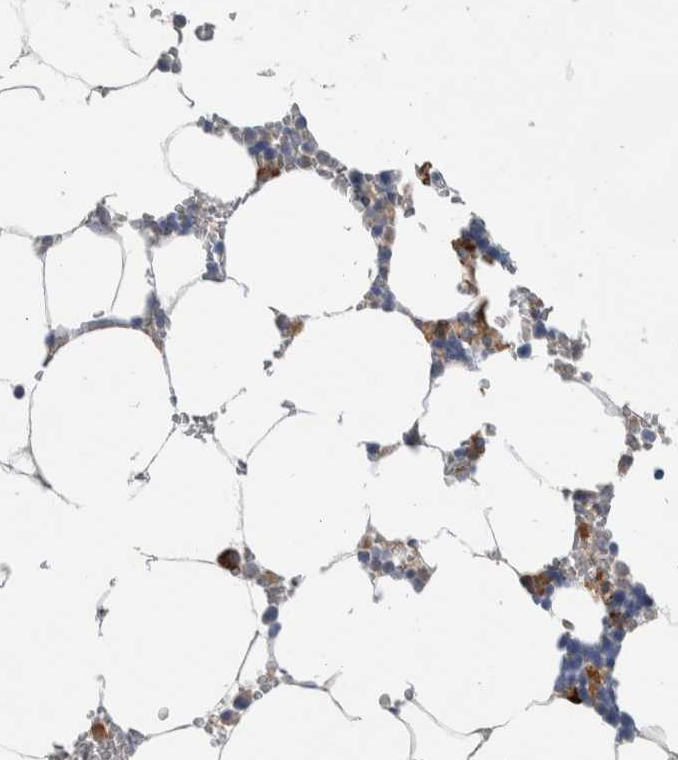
{"staining": {"intensity": "strong", "quantity": "<25%", "location": "cytoplasmic/membranous"}, "tissue": "bone marrow", "cell_type": "Hematopoietic cells", "image_type": "normal", "snomed": [{"axis": "morphology", "description": "Normal tissue, NOS"}, {"axis": "topography", "description": "Bone marrow"}], "caption": "A brown stain shows strong cytoplasmic/membranous expression of a protein in hematopoietic cells of unremarkable bone marrow. Using DAB (brown) and hematoxylin (blue) stains, captured at high magnification using brightfield microscopy.", "gene": "ENGASE", "patient": {"sex": "male", "age": 70}}